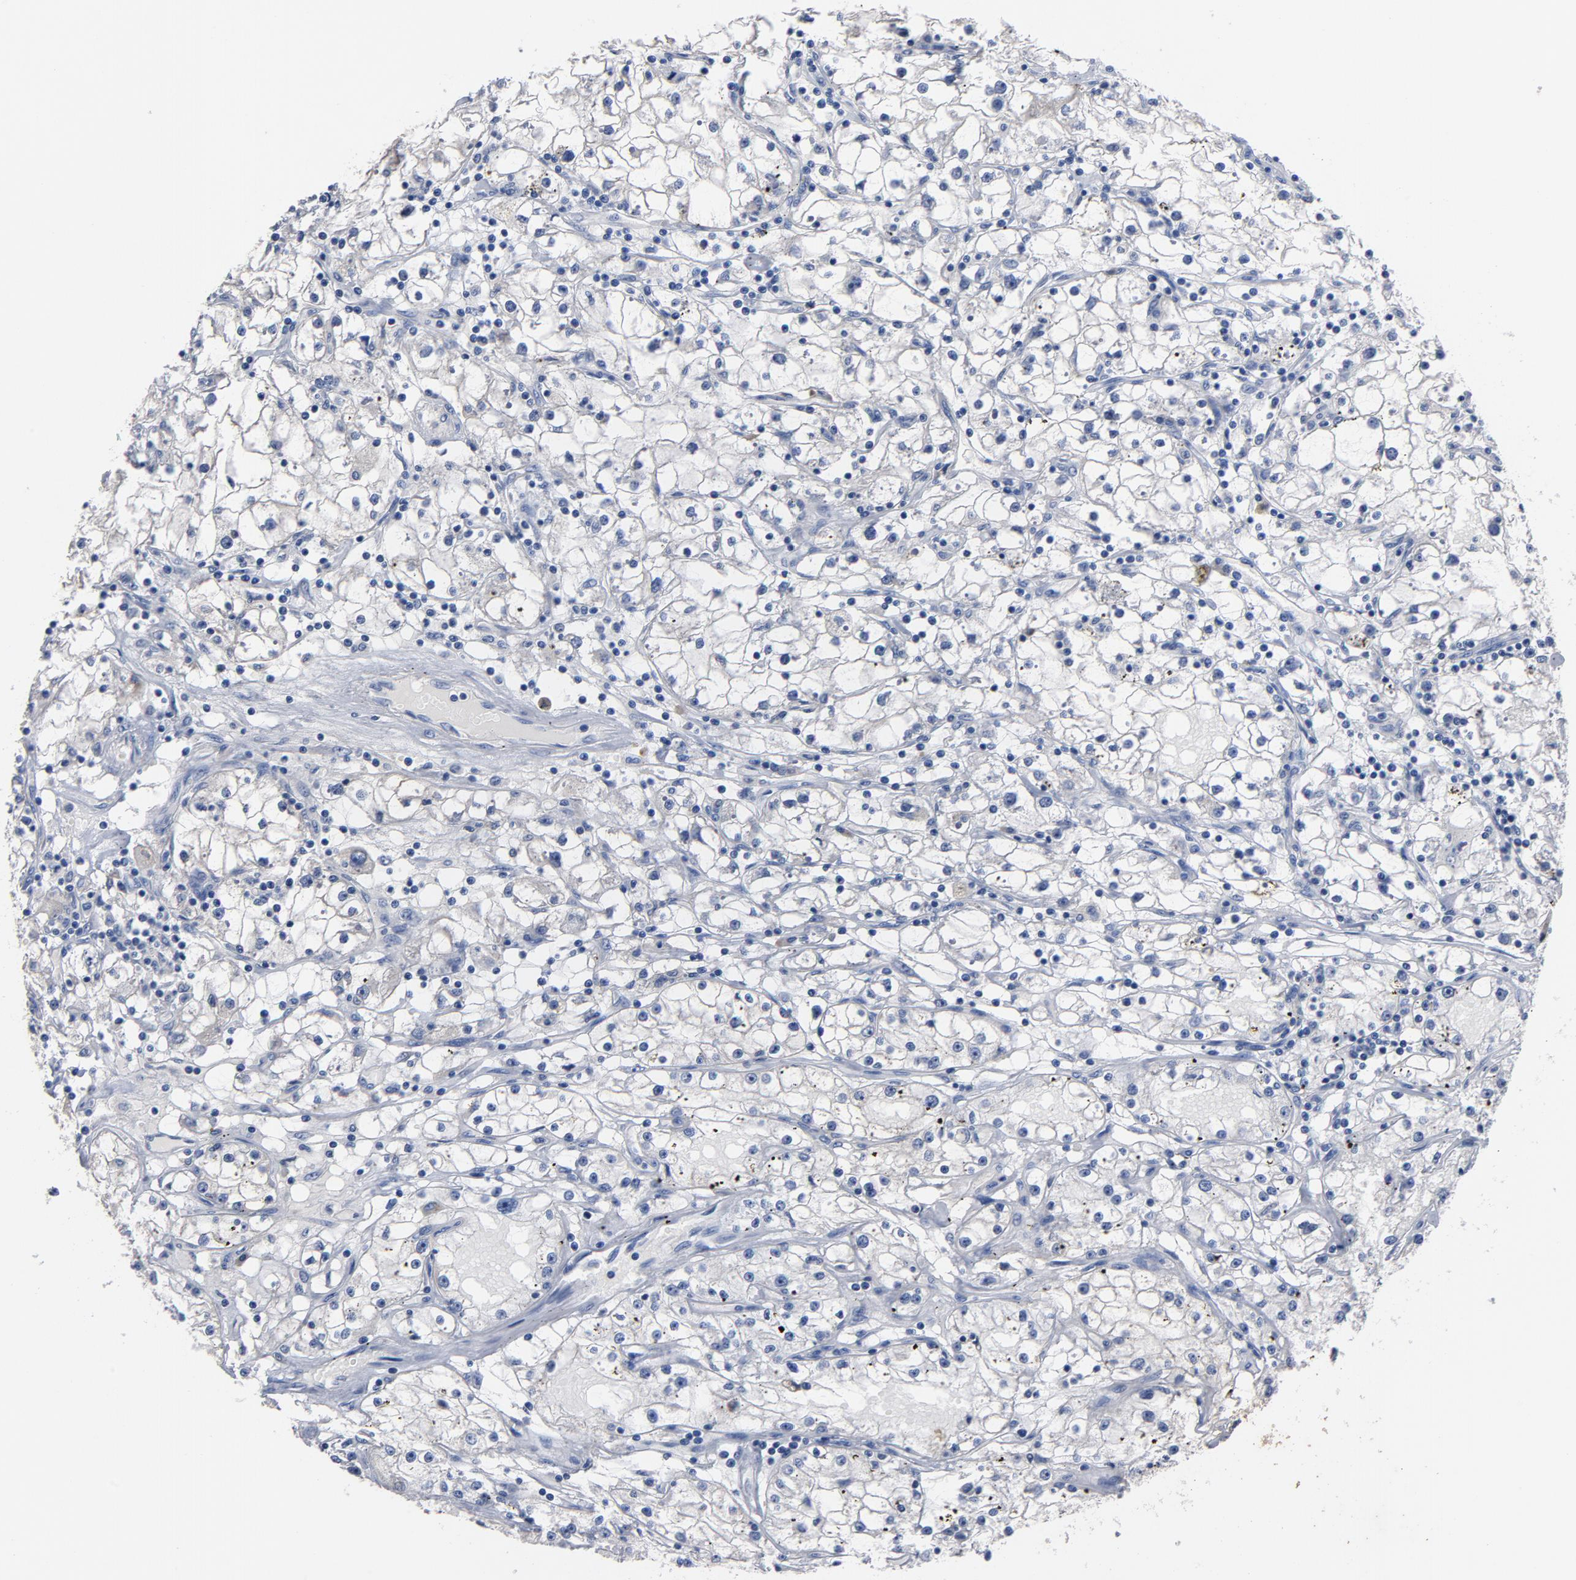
{"staining": {"intensity": "negative", "quantity": "none", "location": "none"}, "tissue": "renal cancer", "cell_type": "Tumor cells", "image_type": "cancer", "snomed": [{"axis": "morphology", "description": "Adenocarcinoma, NOS"}, {"axis": "topography", "description": "Kidney"}], "caption": "Immunohistochemistry (IHC) micrograph of neoplastic tissue: renal adenocarcinoma stained with DAB (3,3'-diaminobenzidine) shows no significant protein expression in tumor cells.", "gene": "TLR4", "patient": {"sex": "male", "age": 56}}